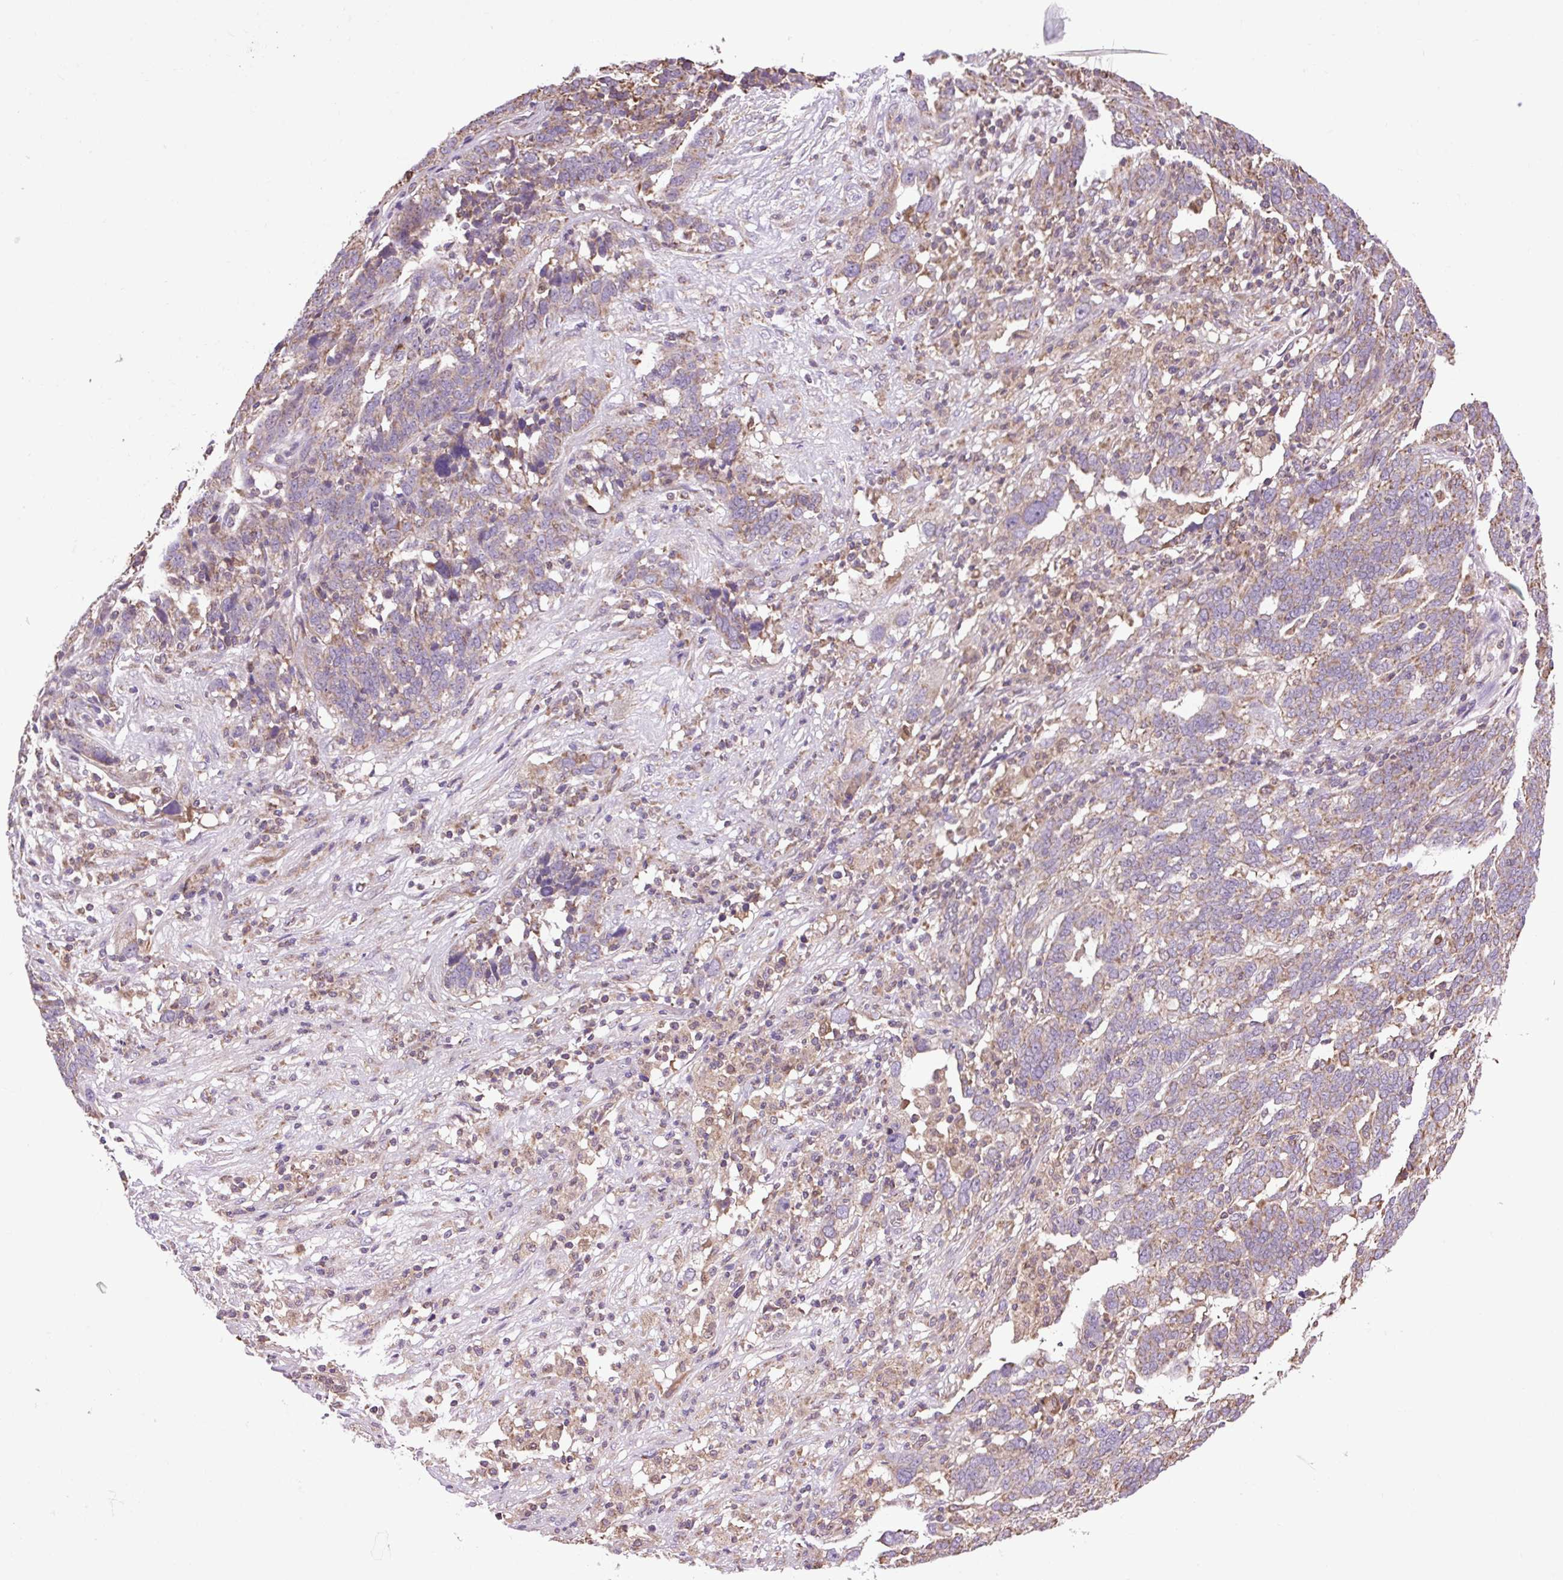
{"staining": {"intensity": "weak", "quantity": "25%-75%", "location": "cytoplasmic/membranous"}, "tissue": "ovarian cancer", "cell_type": "Tumor cells", "image_type": "cancer", "snomed": [{"axis": "morphology", "description": "Cystadenocarcinoma, serous, NOS"}, {"axis": "topography", "description": "Ovary"}], "caption": "This image displays ovarian cancer (serous cystadenocarcinoma) stained with immunohistochemistry to label a protein in brown. The cytoplasmic/membranous of tumor cells show weak positivity for the protein. Nuclei are counter-stained blue.", "gene": "PLCG1", "patient": {"sex": "female", "age": 59}}